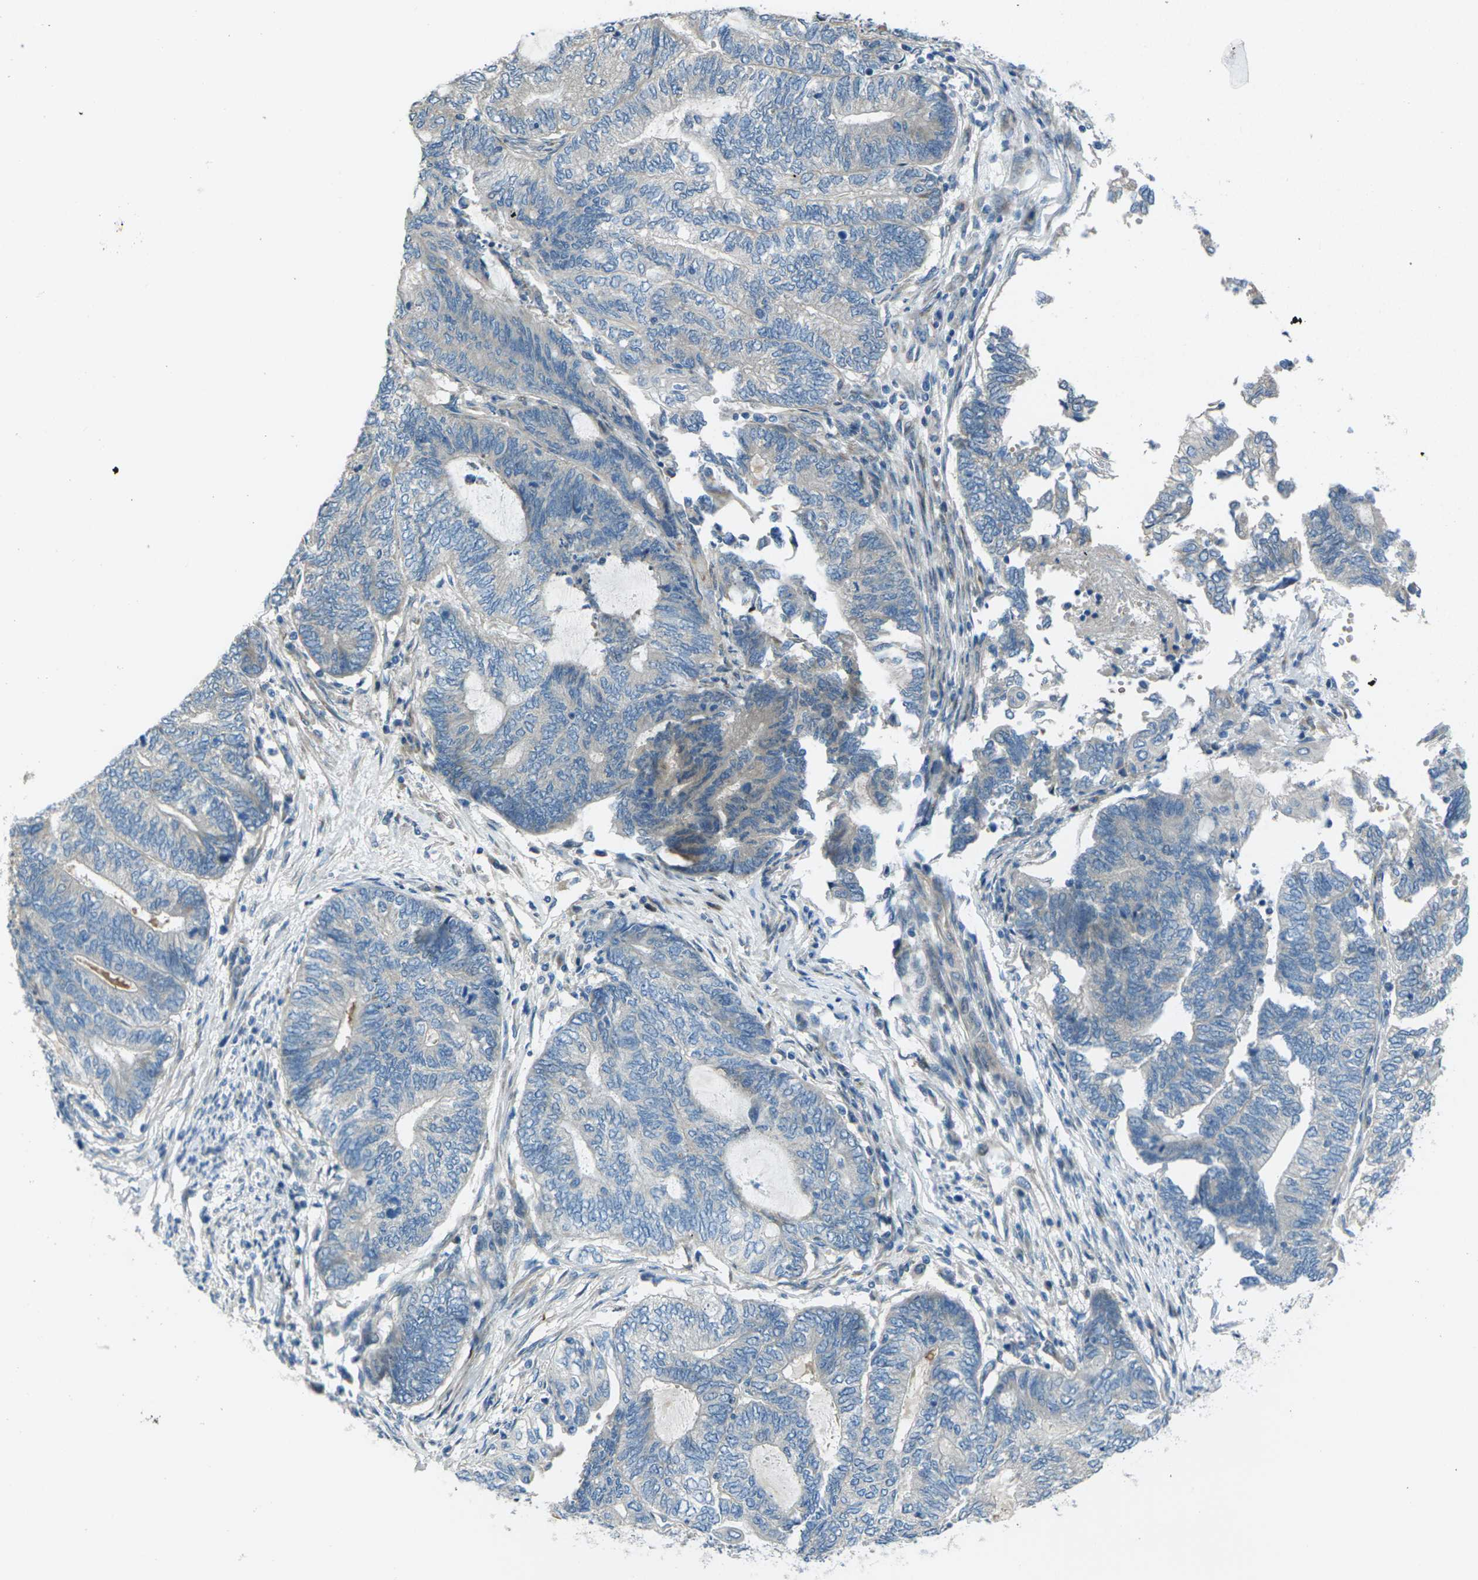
{"staining": {"intensity": "negative", "quantity": "none", "location": "none"}, "tissue": "endometrial cancer", "cell_type": "Tumor cells", "image_type": "cancer", "snomed": [{"axis": "morphology", "description": "Adenocarcinoma, NOS"}, {"axis": "topography", "description": "Uterus"}, {"axis": "topography", "description": "Endometrium"}], "caption": "Endometrial cancer (adenocarcinoma) was stained to show a protein in brown. There is no significant staining in tumor cells.", "gene": "EDNRA", "patient": {"sex": "female", "age": 70}}